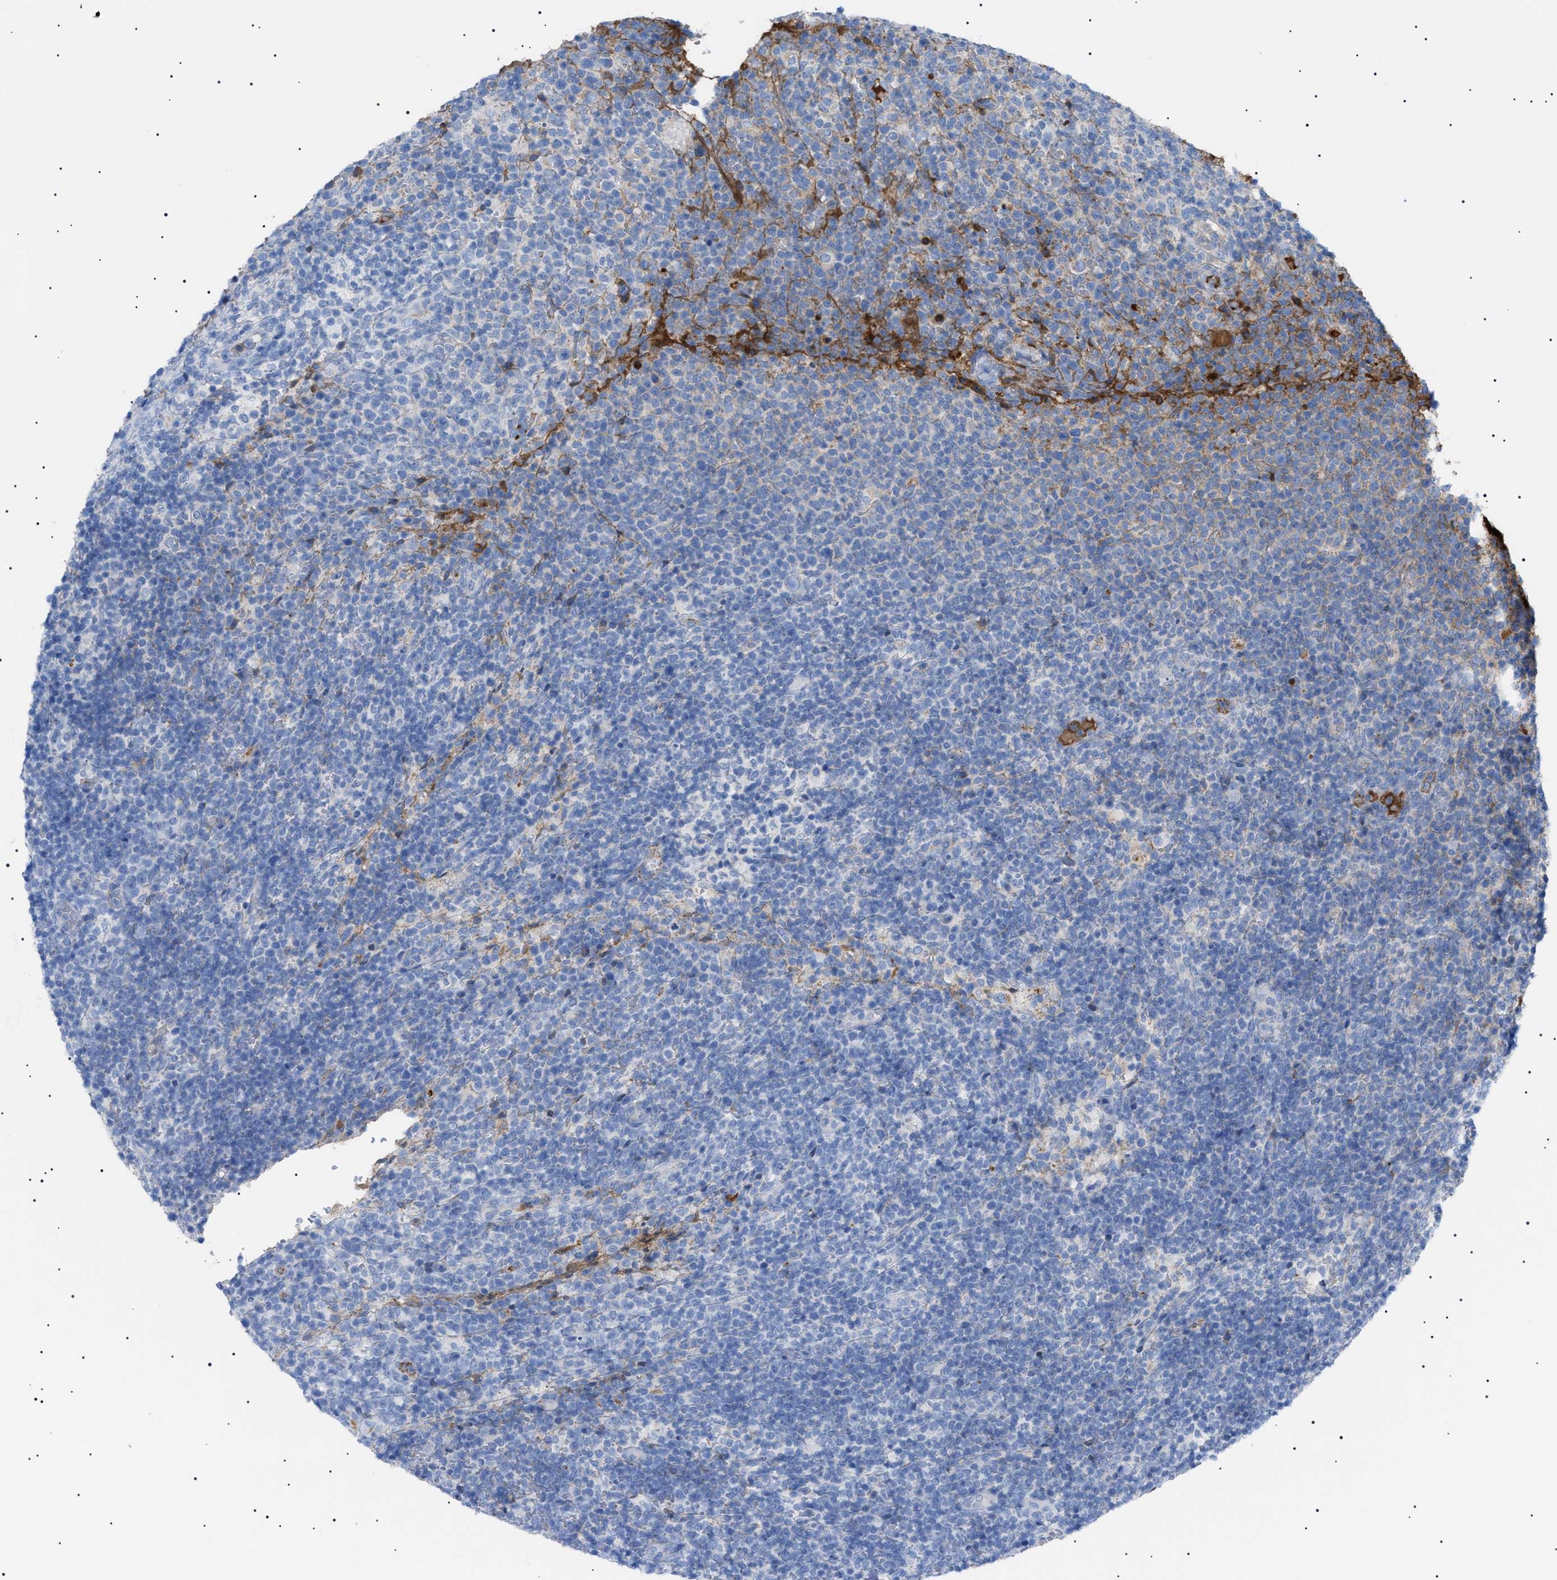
{"staining": {"intensity": "negative", "quantity": "none", "location": "none"}, "tissue": "lymphoma", "cell_type": "Tumor cells", "image_type": "cancer", "snomed": [{"axis": "morphology", "description": "Malignant lymphoma, non-Hodgkin's type, High grade"}, {"axis": "topography", "description": "Lymph node"}], "caption": "The immunohistochemistry image has no significant positivity in tumor cells of high-grade malignant lymphoma, non-Hodgkin's type tissue.", "gene": "LPA", "patient": {"sex": "male", "age": 61}}